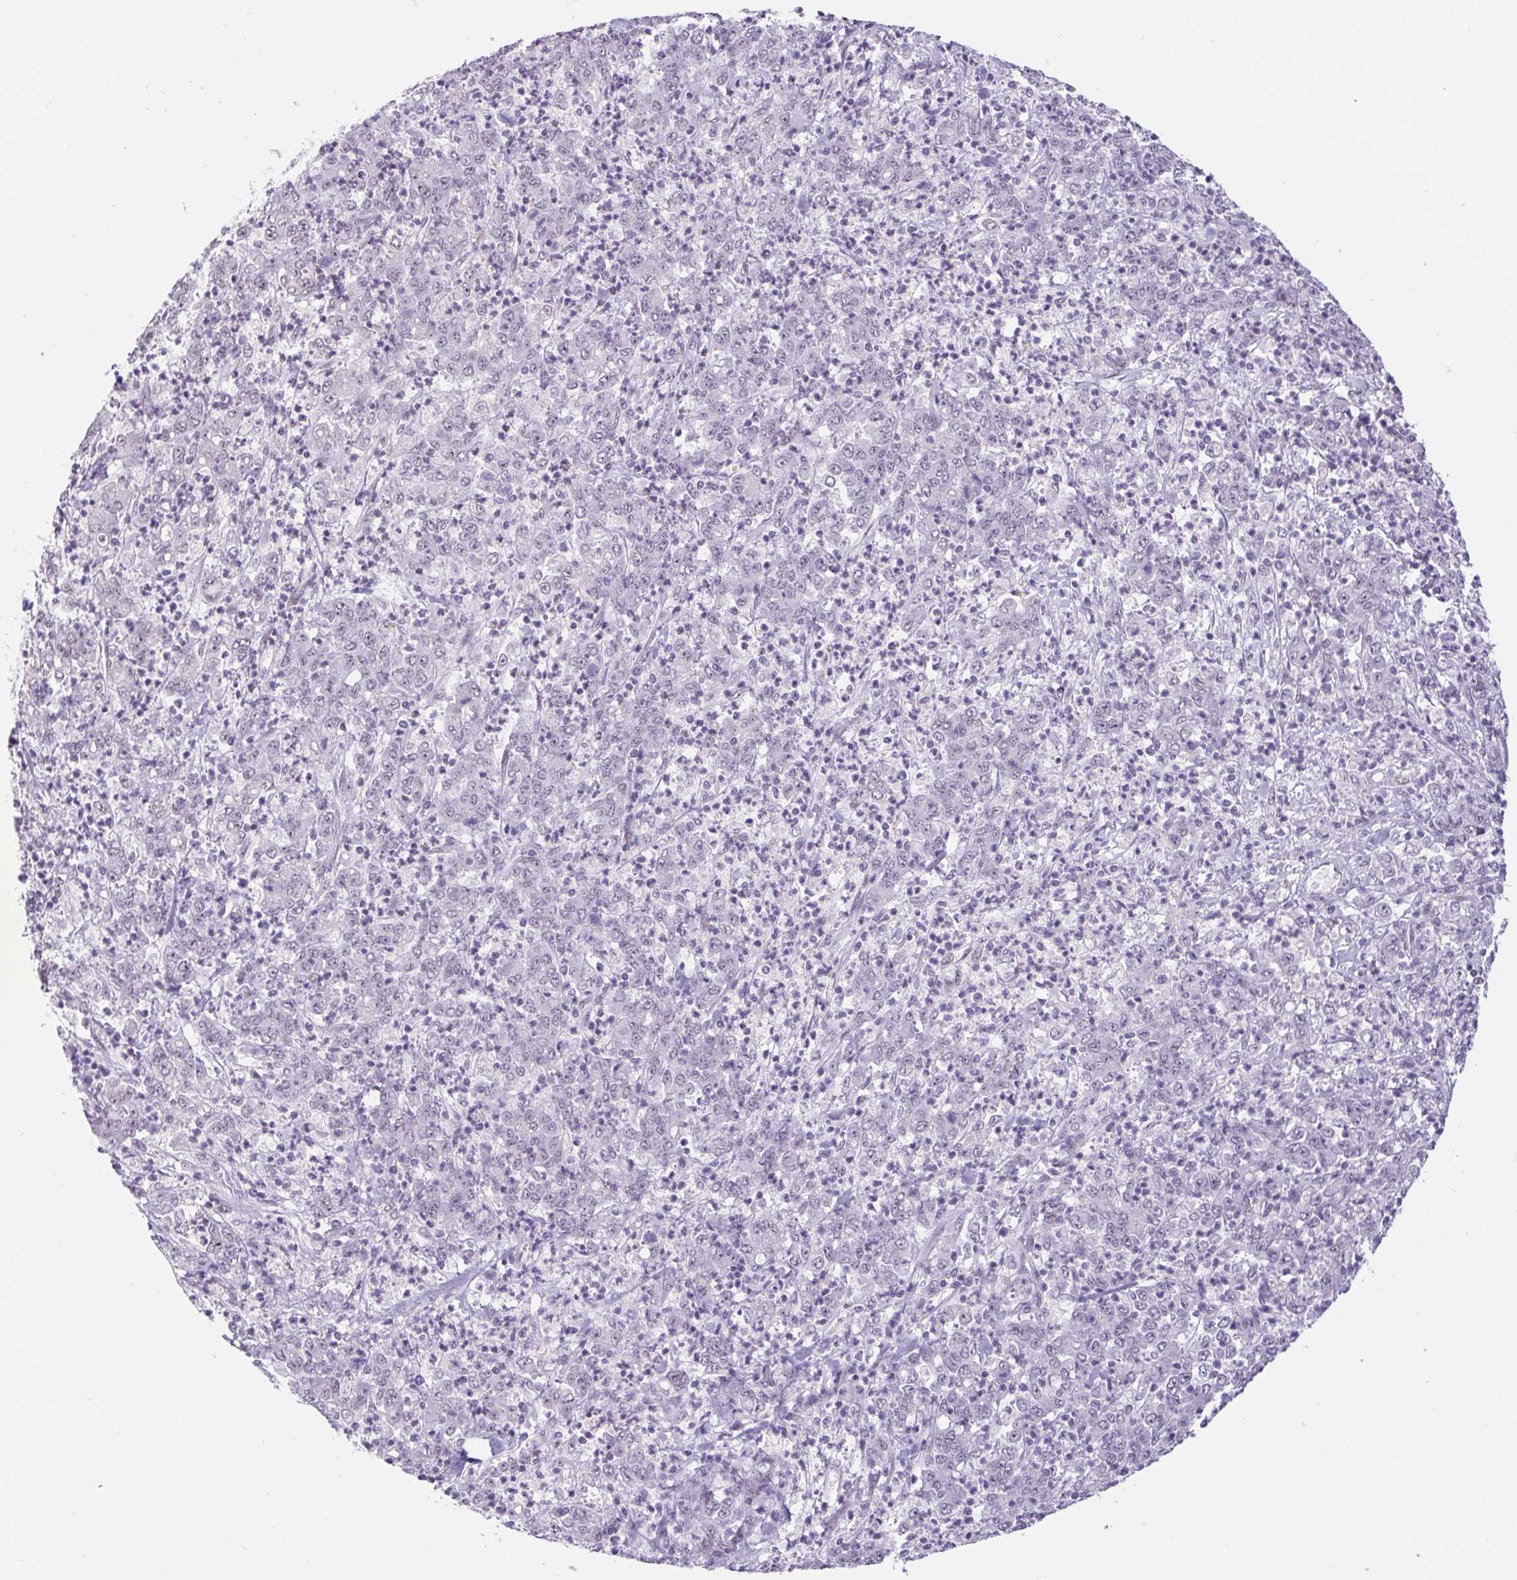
{"staining": {"intensity": "negative", "quantity": "none", "location": "none"}, "tissue": "stomach cancer", "cell_type": "Tumor cells", "image_type": "cancer", "snomed": [{"axis": "morphology", "description": "Adenocarcinoma, NOS"}, {"axis": "topography", "description": "Stomach, lower"}], "caption": "Stomach adenocarcinoma was stained to show a protein in brown. There is no significant positivity in tumor cells.", "gene": "CAND1", "patient": {"sex": "female", "age": 71}}